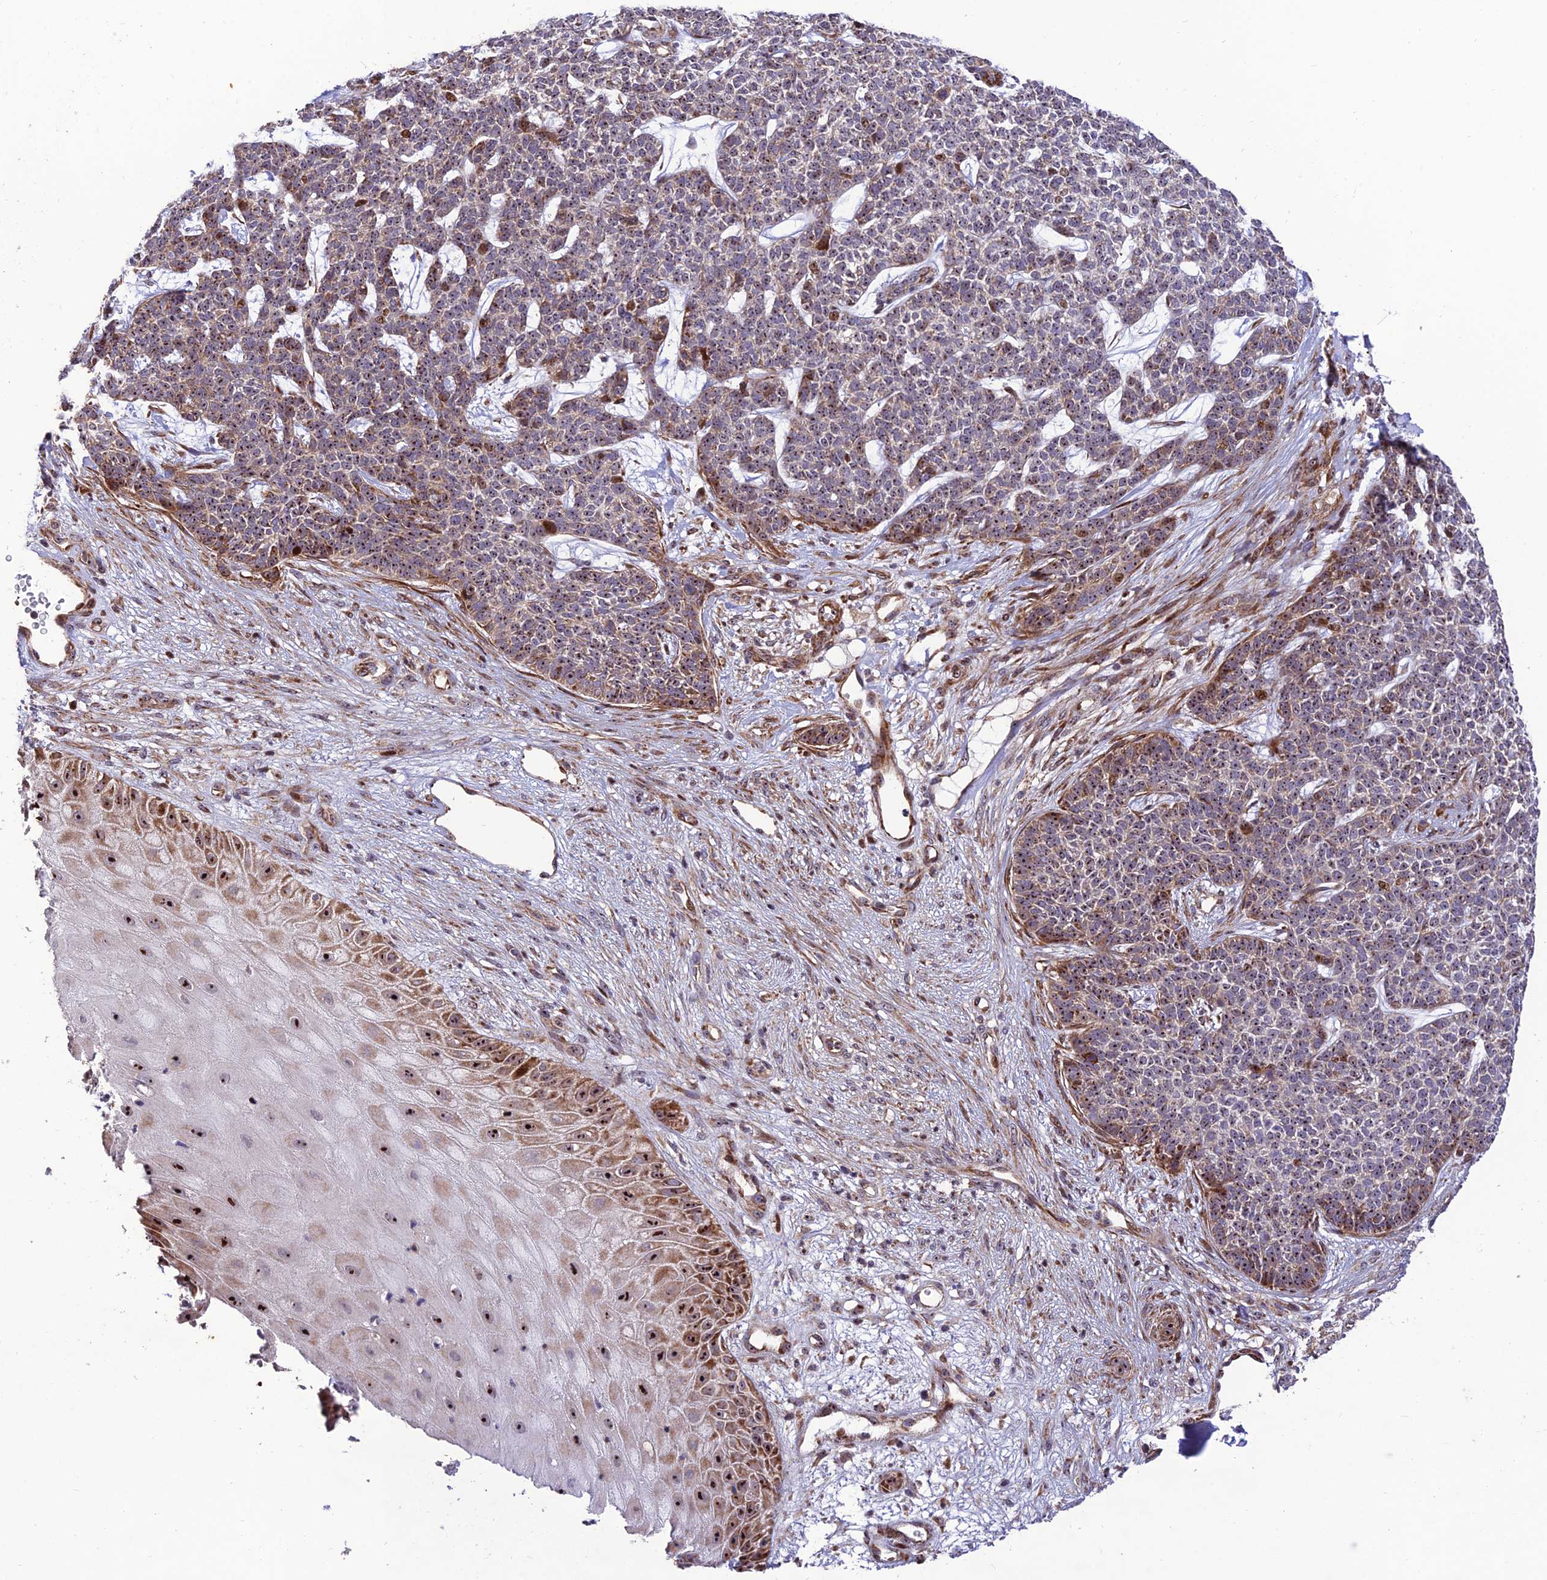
{"staining": {"intensity": "moderate", "quantity": "25%-75%", "location": "nuclear"}, "tissue": "skin cancer", "cell_type": "Tumor cells", "image_type": "cancer", "snomed": [{"axis": "morphology", "description": "Basal cell carcinoma"}, {"axis": "topography", "description": "Skin"}], "caption": "Immunohistochemical staining of human skin cancer (basal cell carcinoma) reveals medium levels of moderate nuclear protein positivity in about 25%-75% of tumor cells.", "gene": "KBTBD7", "patient": {"sex": "female", "age": 84}}